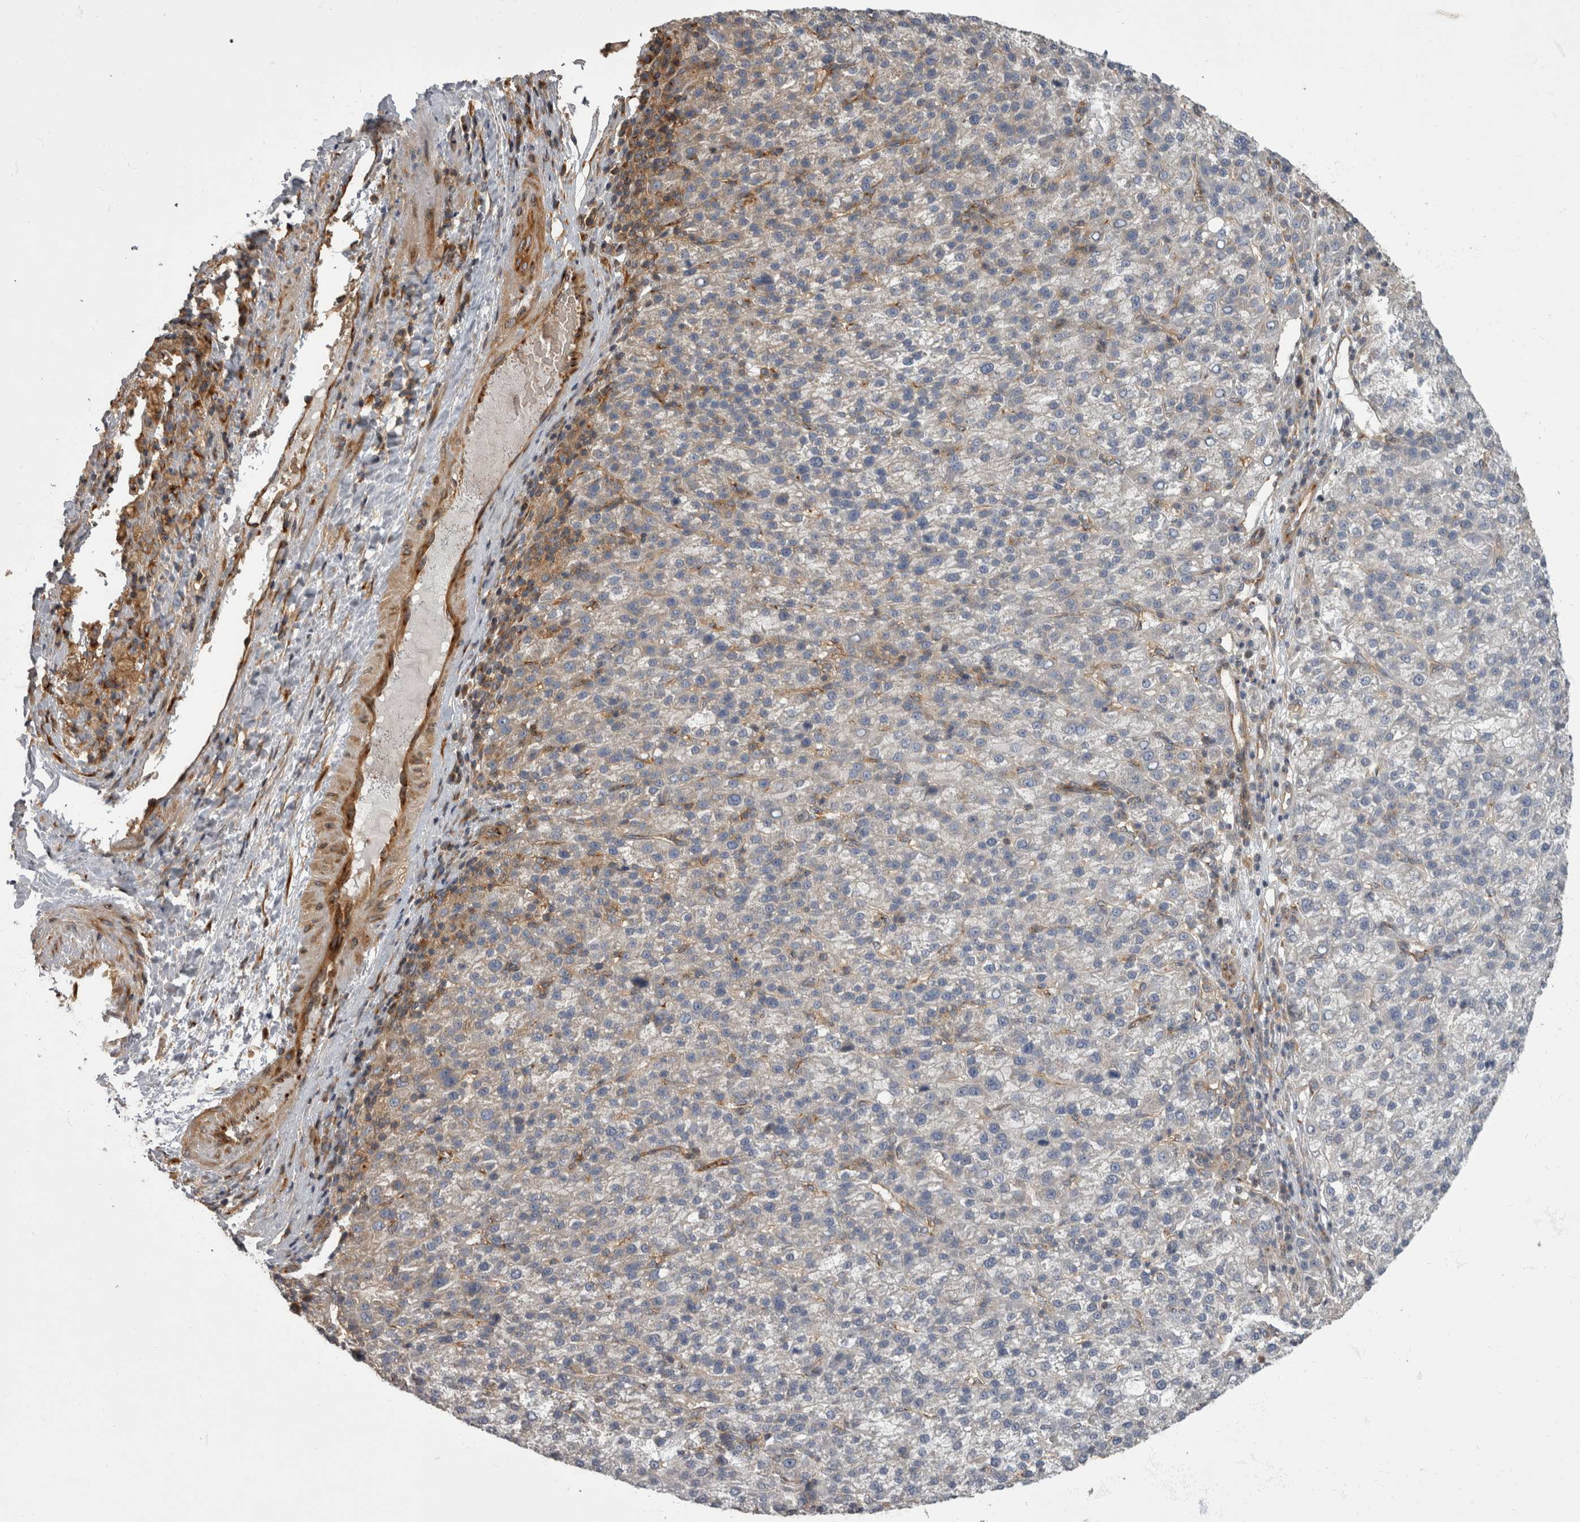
{"staining": {"intensity": "negative", "quantity": "none", "location": "none"}, "tissue": "liver cancer", "cell_type": "Tumor cells", "image_type": "cancer", "snomed": [{"axis": "morphology", "description": "Carcinoma, Hepatocellular, NOS"}, {"axis": "topography", "description": "Liver"}], "caption": "DAB immunohistochemical staining of liver hepatocellular carcinoma exhibits no significant staining in tumor cells. The staining is performed using DAB (3,3'-diaminobenzidine) brown chromogen with nuclei counter-stained in using hematoxylin.", "gene": "HOOK3", "patient": {"sex": "female", "age": 58}}